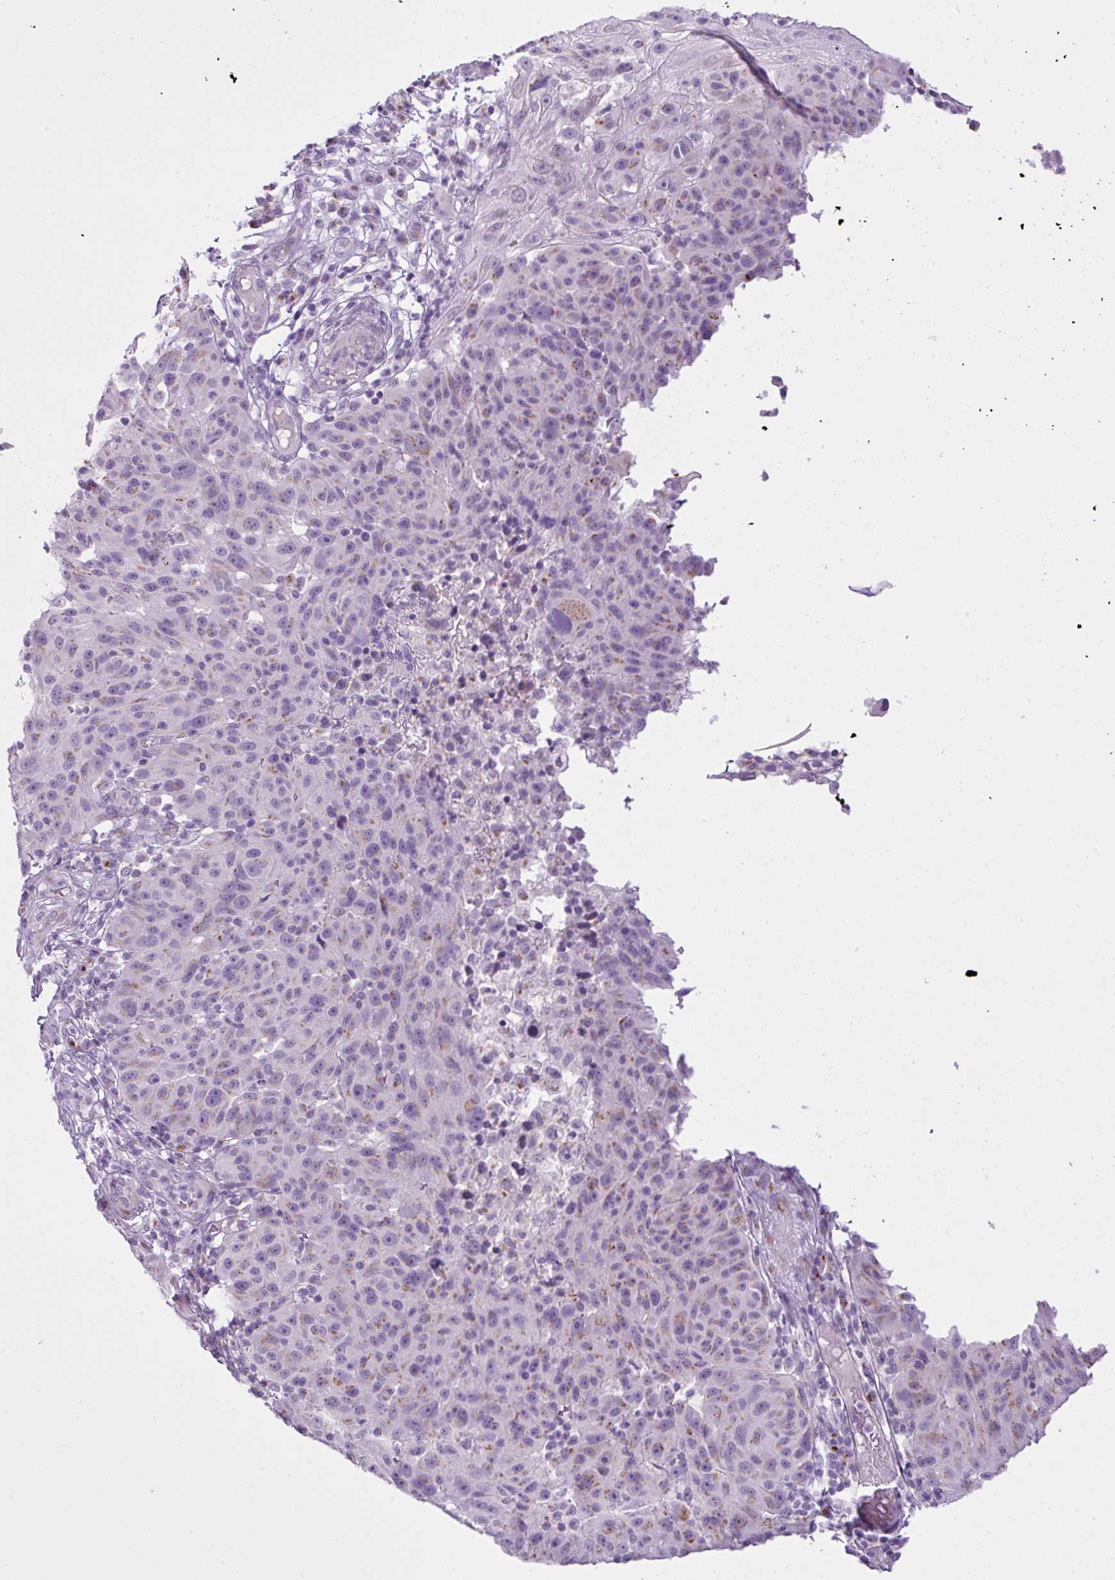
{"staining": {"intensity": "weak", "quantity": "<25%", "location": "cytoplasmic/membranous"}, "tissue": "melanoma", "cell_type": "Tumor cells", "image_type": "cancer", "snomed": [{"axis": "morphology", "description": "Malignant melanoma, NOS"}, {"axis": "topography", "description": "Skin"}], "caption": "Photomicrograph shows no significant protein positivity in tumor cells of melanoma.", "gene": "FAM43A", "patient": {"sex": "male", "age": 53}}